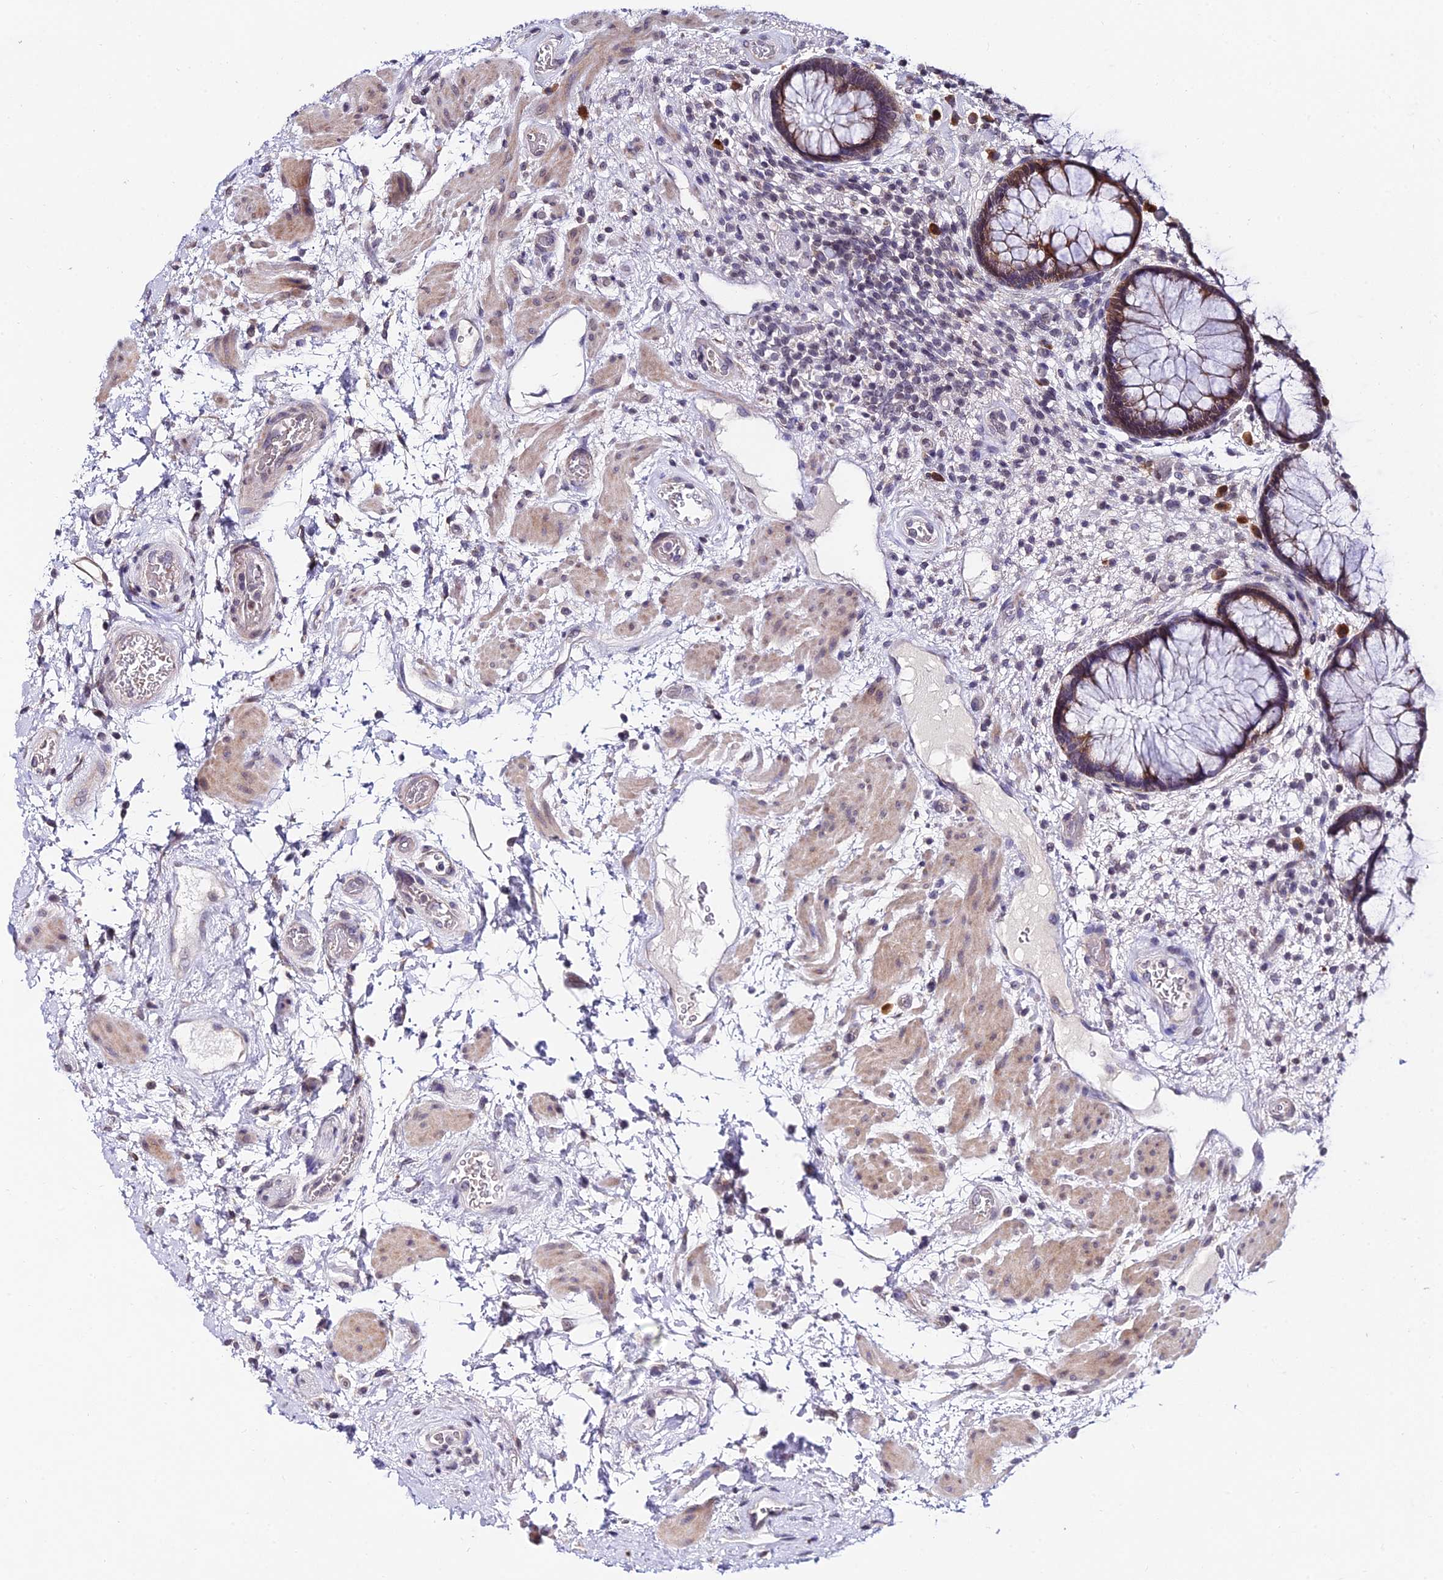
{"staining": {"intensity": "moderate", "quantity": ">75%", "location": "cytoplasmic/membranous"}, "tissue": "rectum", "cell_type": "Glandular cells", "image_type": "normal", "snomed": [{"axis": "morphology", "description": "Normal tissue, NOS"}, {"axis": "topography", "description": "Rectum"}], "caption": "Rectum stained for a protein reveals moderate cytoplasmic/membranous positivity in glandular cells.", "gene": "CDNF", "patient": {"sex": "male", "age": 51}}